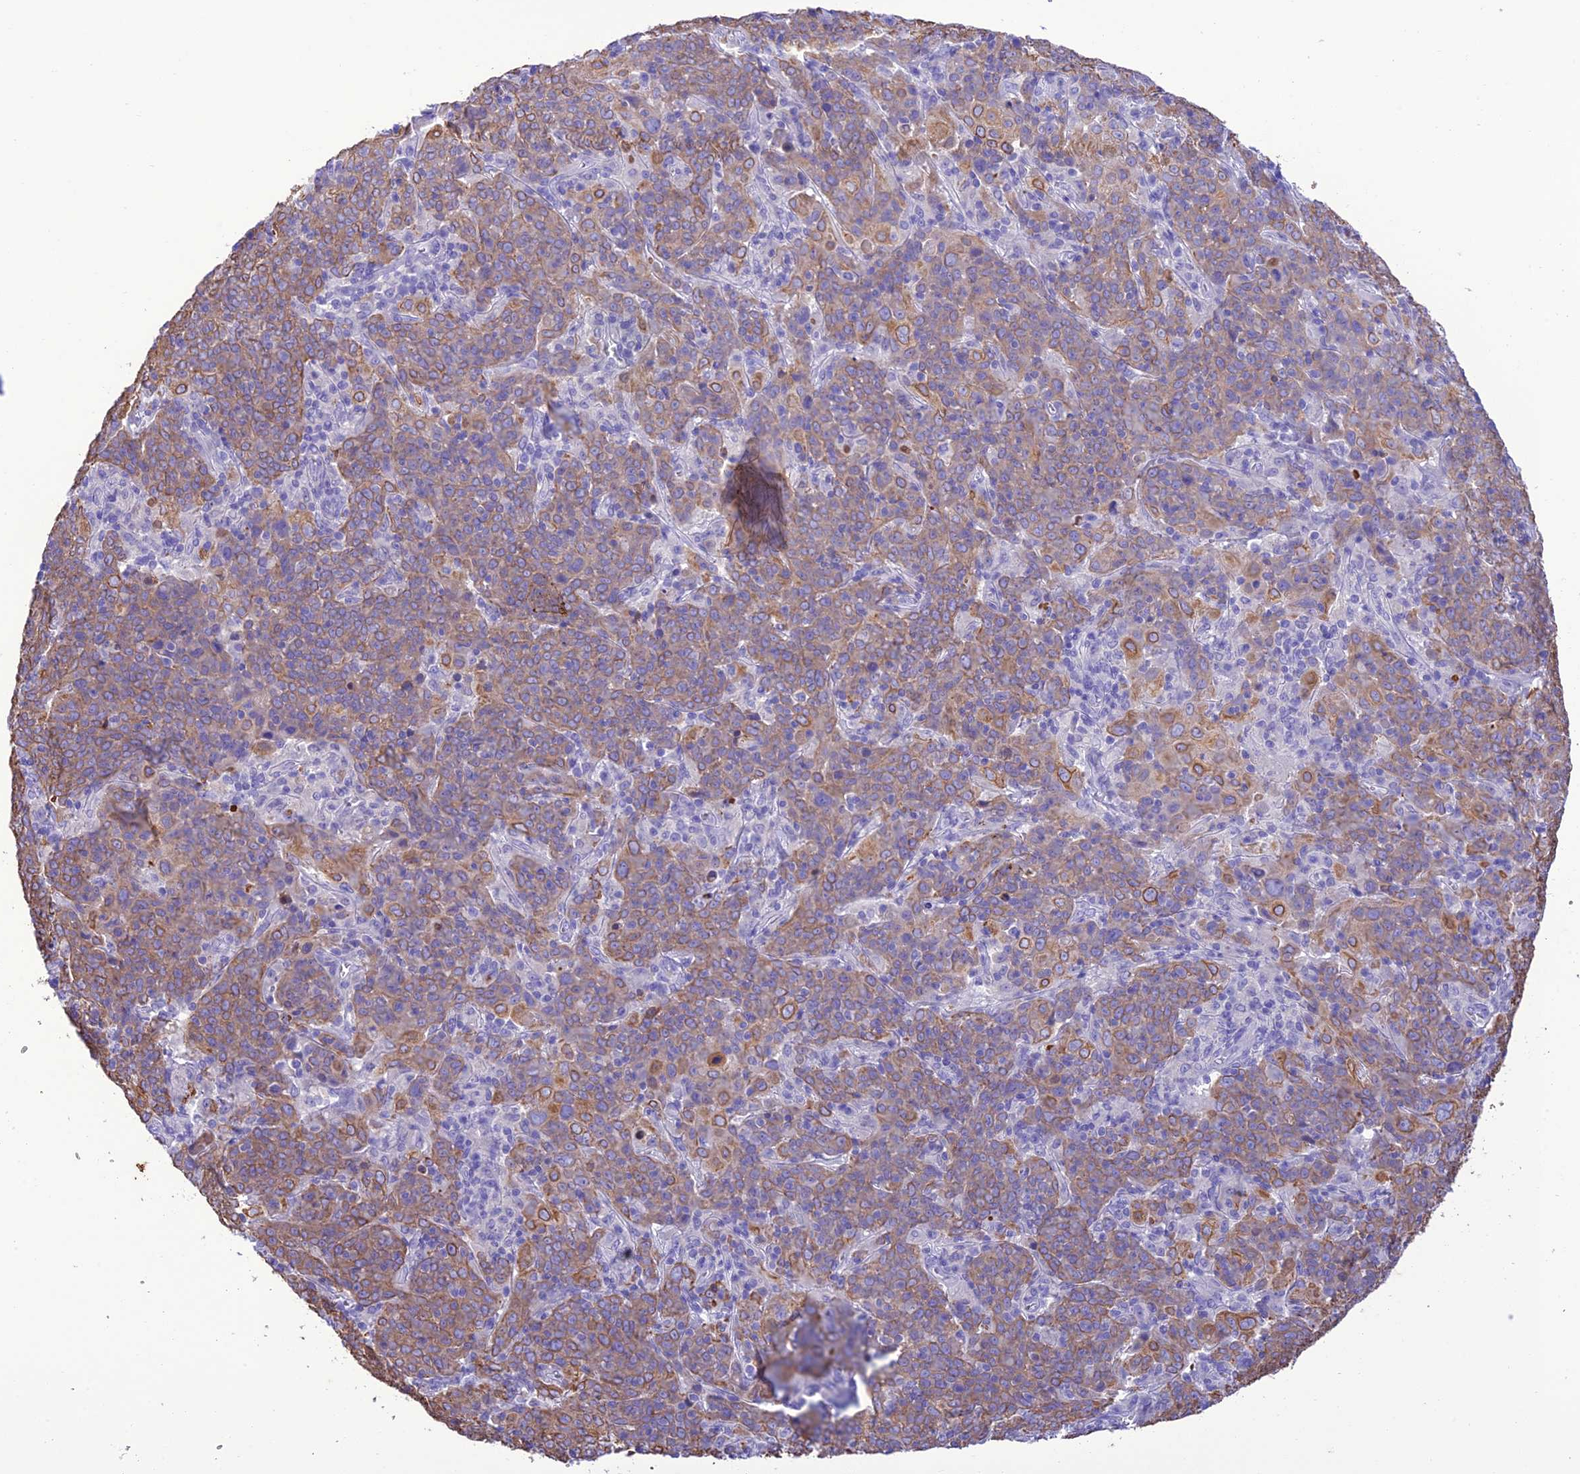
{"staining": {"intensity": "moderate", "quantity": "25%-75%", "location": "cytoplasmic/membranous"}, "tissue": "cervical cancer", "cell_type": "Tumor cells", "image_type": "cancer", "snomed": [{"axis": "morphology", "description": "Squamous cell carcinoma, NOS"}, {"axis": "topography", "description": "Cervix"}], "caption": "Squamous cell carcinoma (cervical) stained for a protein (brown) exhibits moderate cytoplasmic/membranous positive expression in approximately 25%-75% of tumor cells.", "gene": "VPS52", "patient": {"sex": "female", "age": 67}}